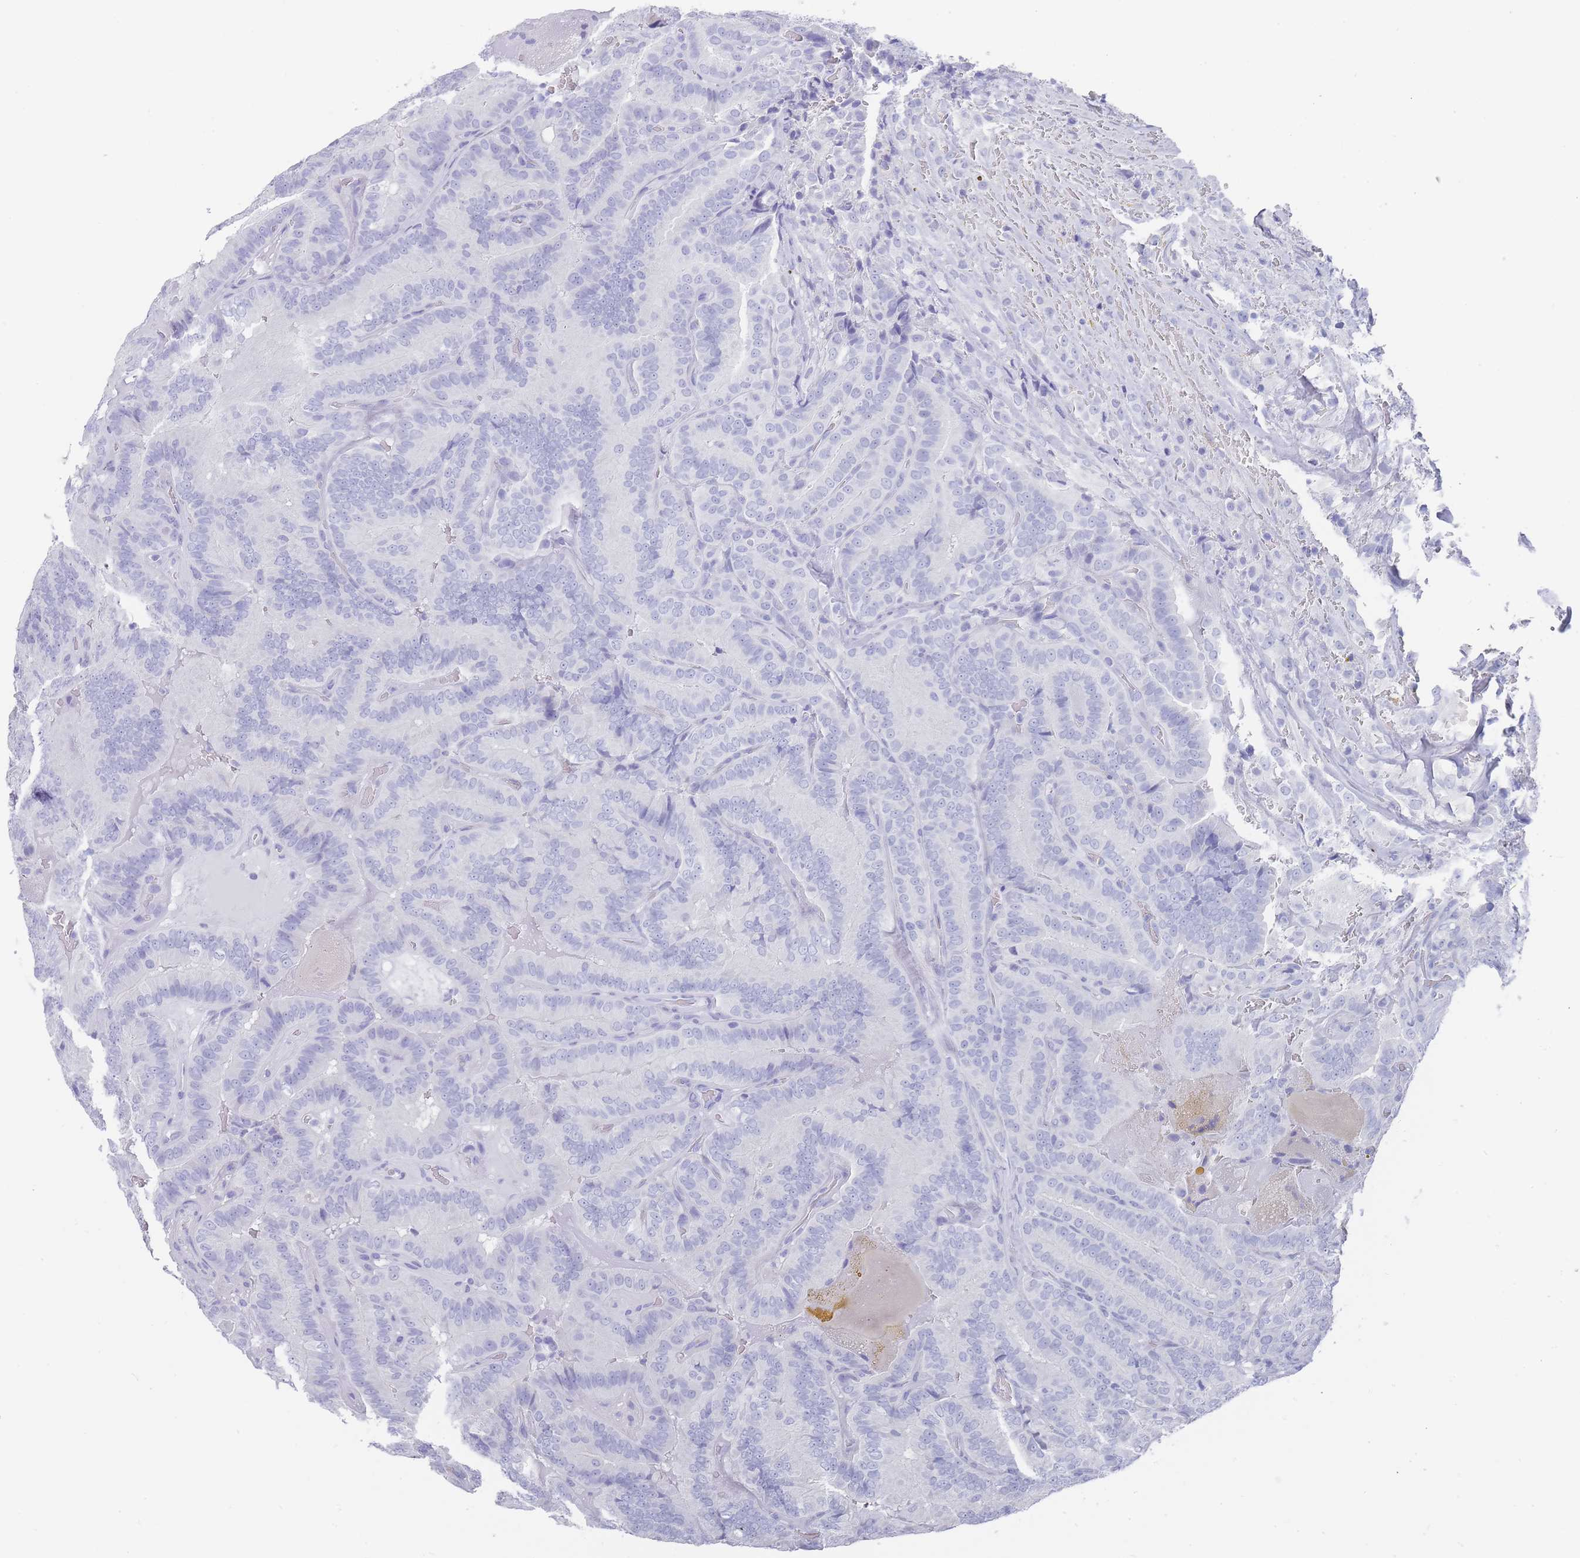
{"staining": {"intensity": "negative", "quantity": "none", "location": "none"}, "tissue": "thyroid cancer", "cell_type": "Tumor cells", "image_type": "cancer", "snomed": [{"axis": "morphology", "description": "Papillary adenocarcinoma, NOS"}, {"axis": "topography", "description": "Thyroid gland"}], "caption": "The micrograph demonstrates no staining of tumor cells in thyroid papillary adenocarcinoma.", "gene": "RAB2B", "patient": {"sex": "male", "age": 61}}